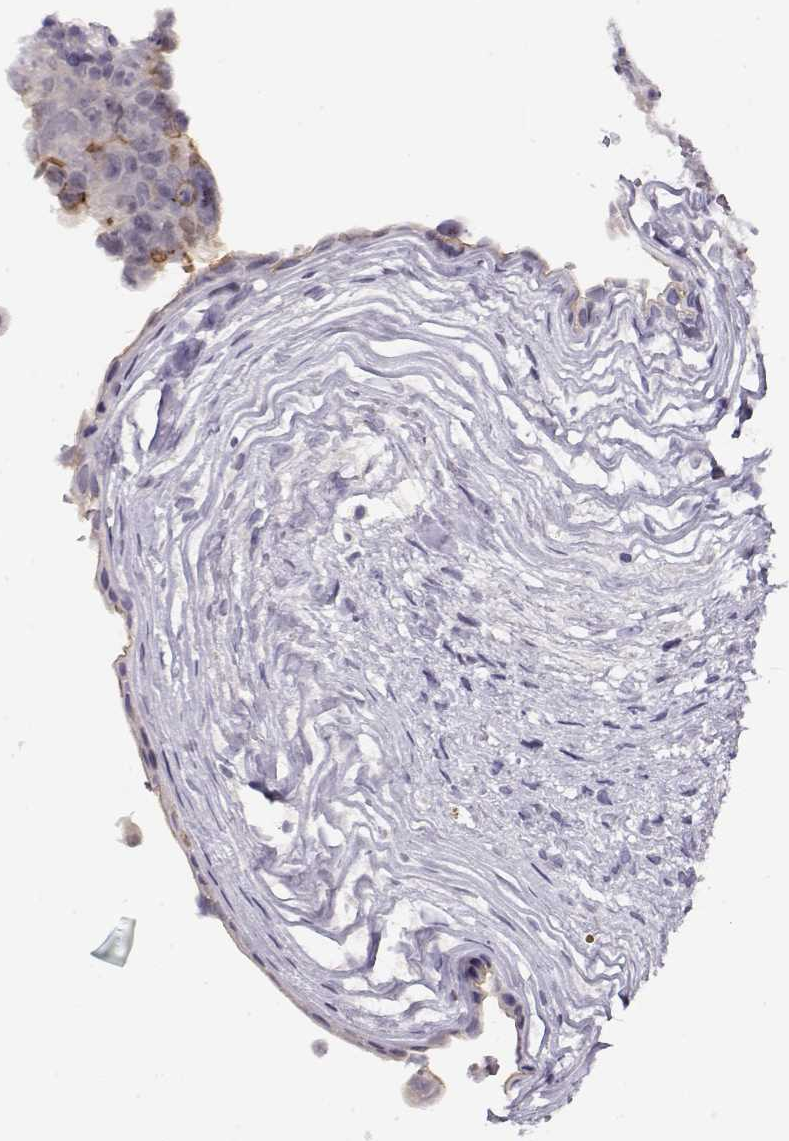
{"staining": {"intensity": "weak", "quantity": "<25%", "location": "cytoplasmic/membranous"}, "tissue": "testis cancer", "cell_type": "Tumor cells", "image_type": "cancer", "snomed": [{"axis": "morphology", "description": "Normal tissue, NOS"}, {"axis": "morphology", "description": "Carcinoma, Embryonal, NOS"}, {"axis": "topography", "description": "Testis"}, {"axis": "topography", "description": "Epididymis"}], "caption": "Immunohistochemistry micrograph of human testis cancer stained for a protein (brown), which demonstrates no positivity in tumor cells. Brightfield microscopy of immunohistochemistry stained with DAB (3,3'-diaminobenzidine) (brown) and hematoxylin (blue), captured at high magnification.", "gene": "CRX", "patient": {"sex": "male", "age": 24}}